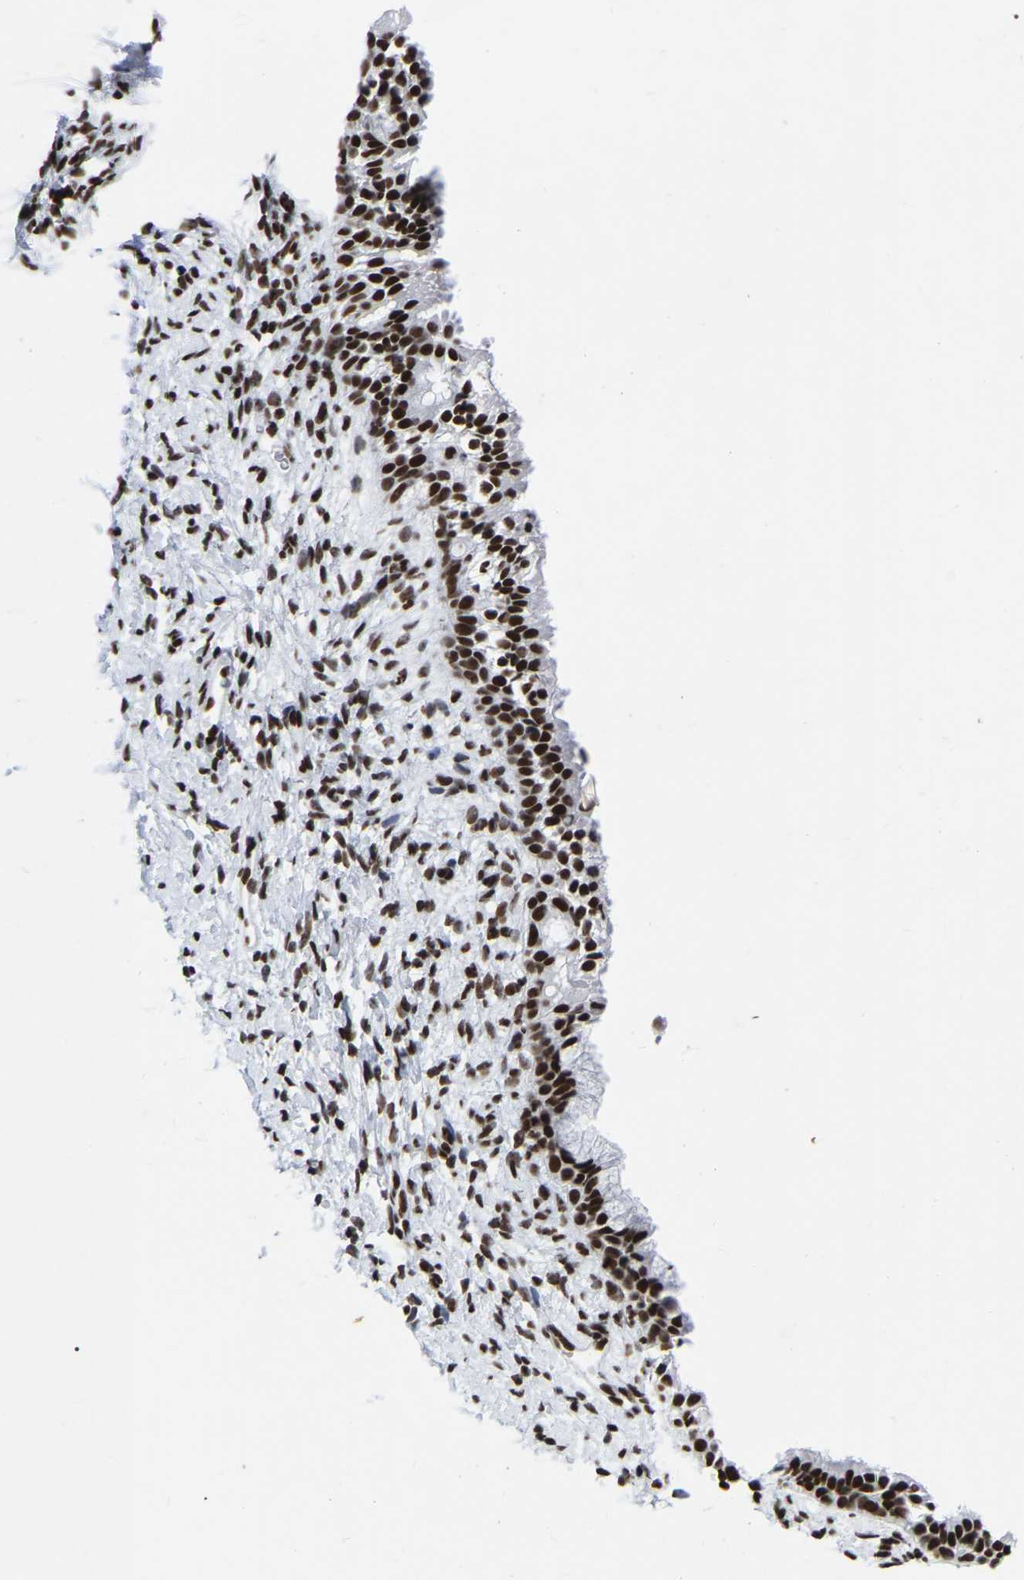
{"staining": {"intensity": "moderate", "quantity": ">75%", "location": "nuclear"}, "tissue": "cervix", "cell_type": "Glandular cells", "image_type": "normal", "snomed": [{"axis": "morphology", "description": "Normal tissue, NOS"}, {"axis": "topography", "description": "Cervix"}], "caption": "Human cervix stained for a protein (brown) exhibits moderate nuclear positive positivity in approximately >75% of glandular cells.", "gene": "PRCC", "patient": {"sex": "female", "age": 72}}